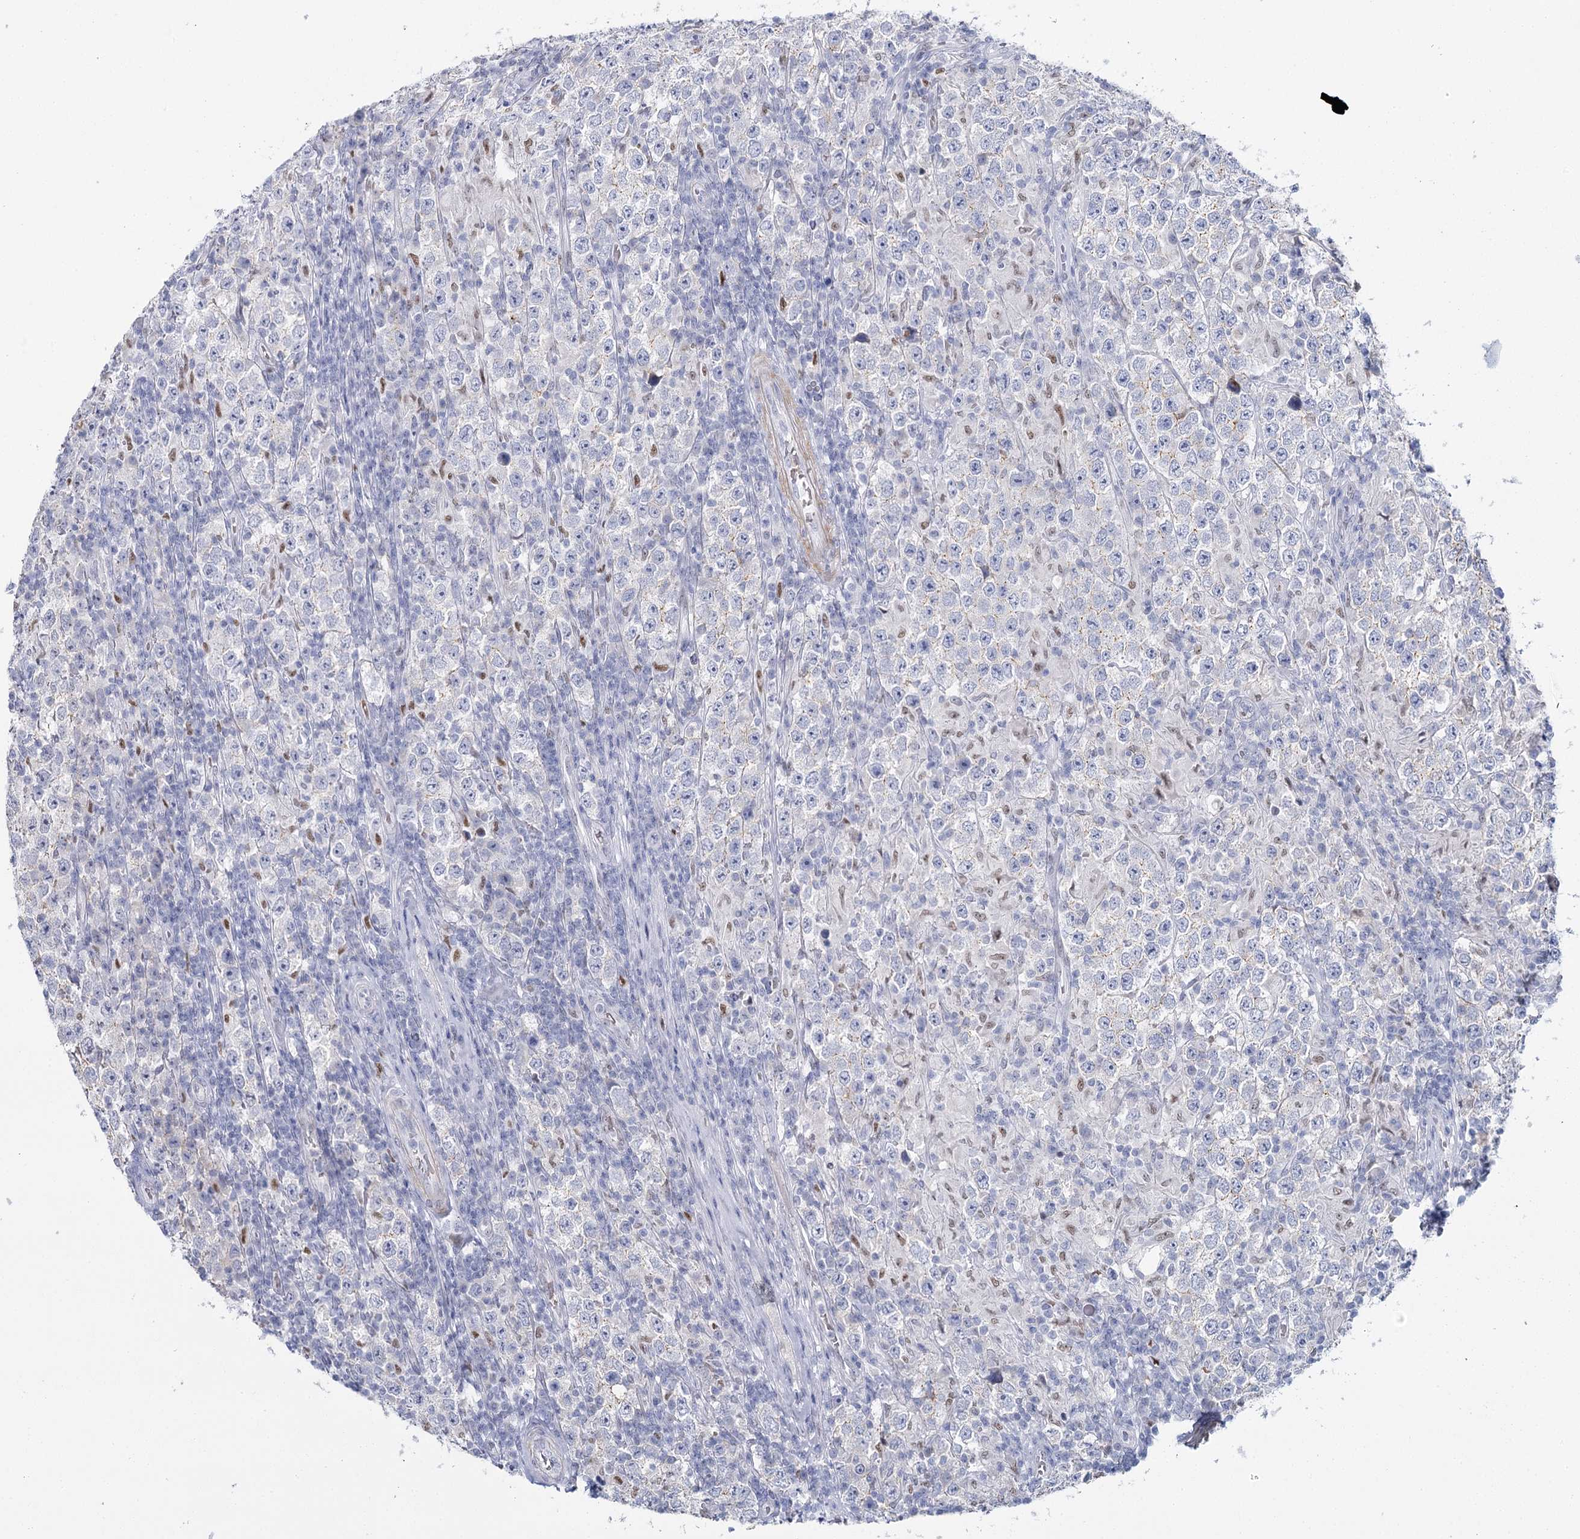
{"staining": {"intensity": "negative", "quantity": "none", "location": "none"}, "tissue": "testis cancer", "cell_type": "Tumor cells", "image_type": "cancer", "snomed": [{"axis": "morphology", "description": "Normal tissue, NOS"}, {"axis": "morphology", "description": "Urothelial carcinoma, High grade"}, {"axis": "morphology", "description": "Seminoma, NOS"}, {"axis": "morphology", "description": "Carcinoma, Embryonal, NOS"}, {"axis": "topography", "description": "Urinary bladder"}, {"axis": "topography", "description": "Testis"}], "caption": "The immunohistochemistry (IHC) image has no significant positivity in tumor cells of testis cancer (embryonal carcinoma) tissue.", "gene": "IGSF3", "patient": {"sex": "male", "age": 41}}